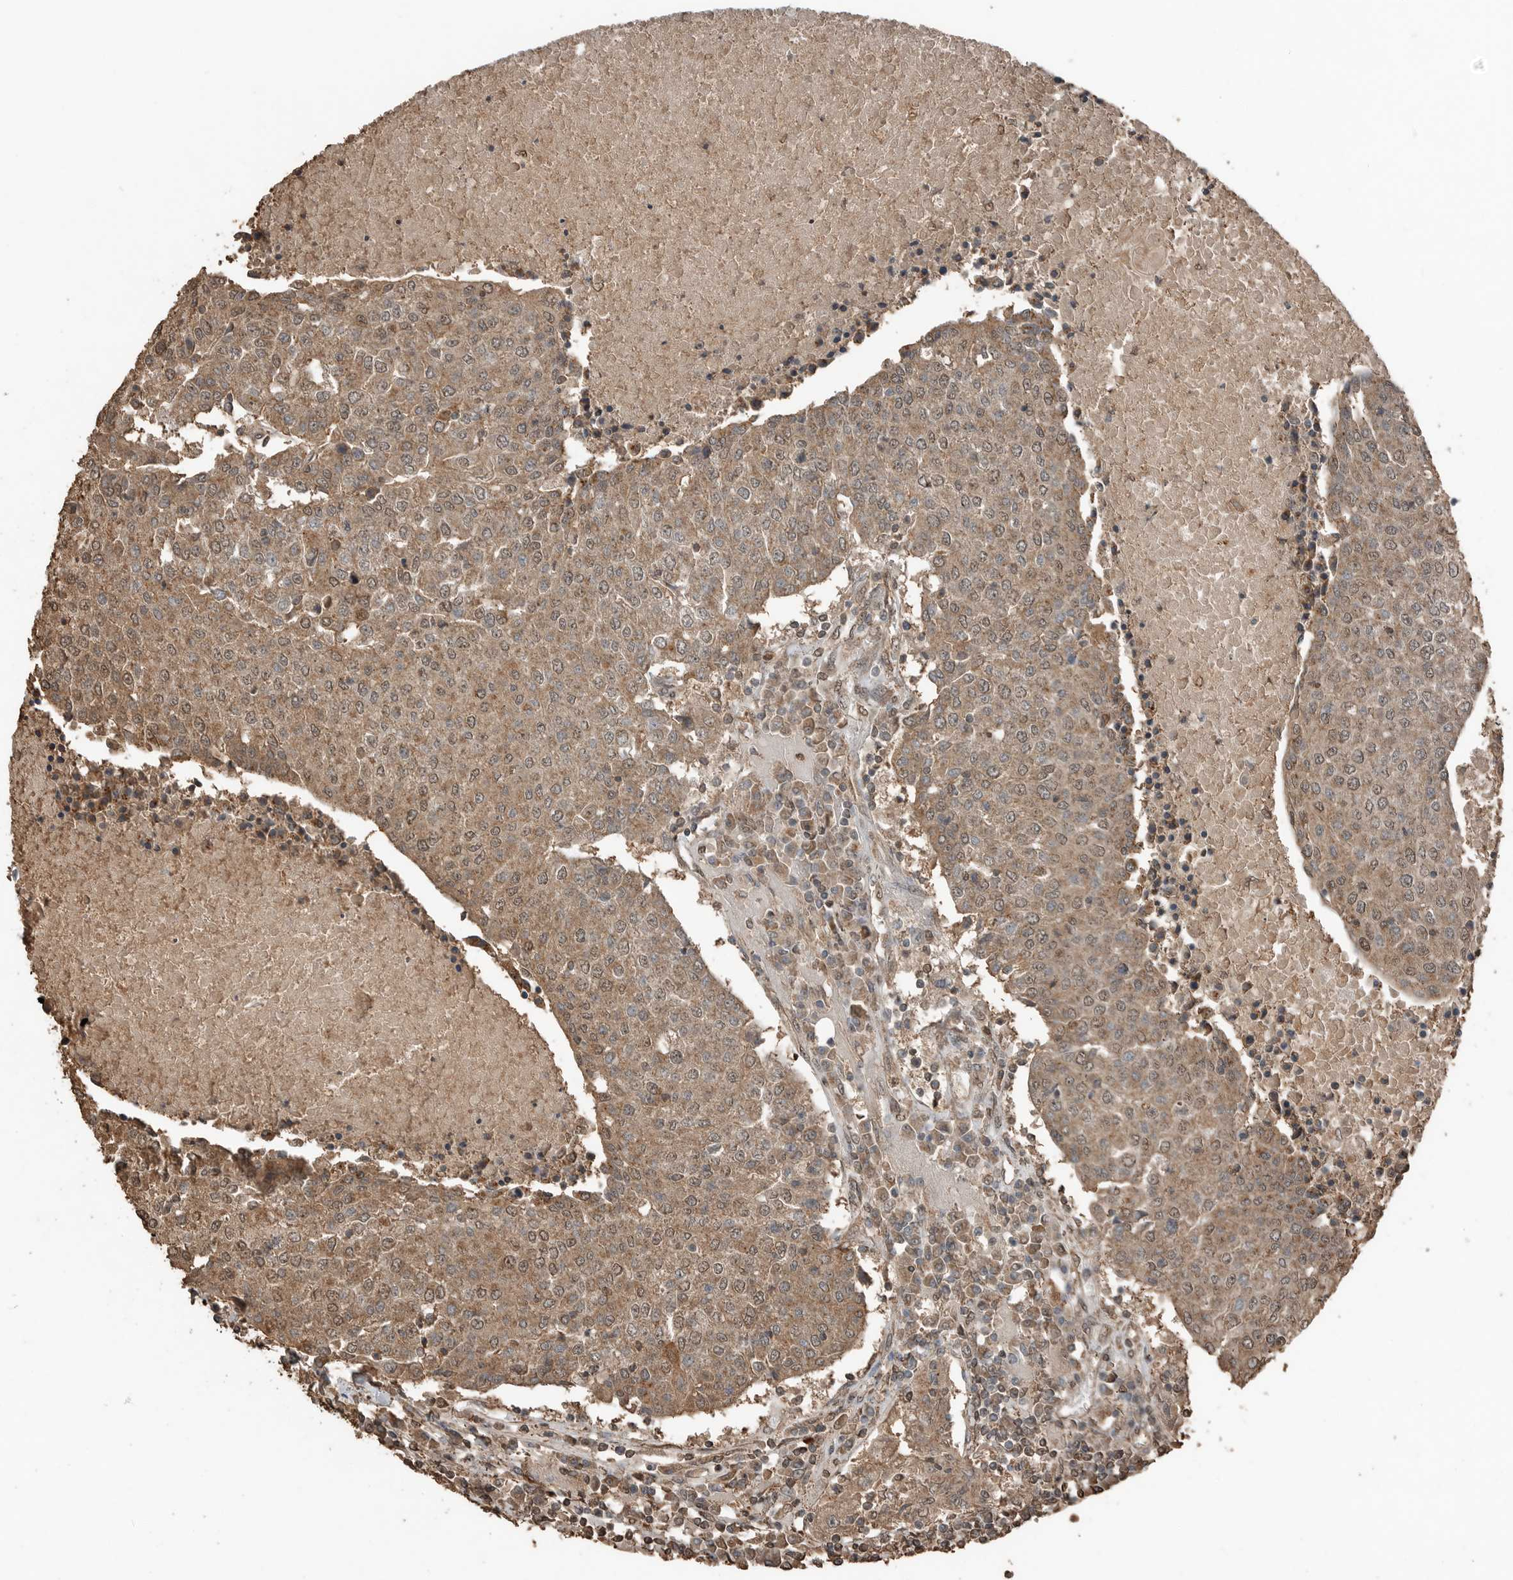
{"staining": {"intensity": "moderate", "quantity": ">75%", "location": "cytoplasmic/membranous,nuclear"}, "tissue": "urothelial cancer", "cell_type": "Tumor cells", "image_type": "cancer", "snomed": [{"axis": "morphology", "description": "Urothelial carcinoma, High grade"}, {"axis": "topography", "description": "Urinary bladder"}], "caption": "This photomicrograph reveals high-grade urothelial carcinoma stained with immunohistochemistry (IHC) to label a protein in brown. The cytoplasmic/membranous and nuclear of tumor cells show moderate positivity for the protein. Nuclei are counter-stained blue.", "gene": "BLZF1", "patient": {"sex": "female", "age": 85}}